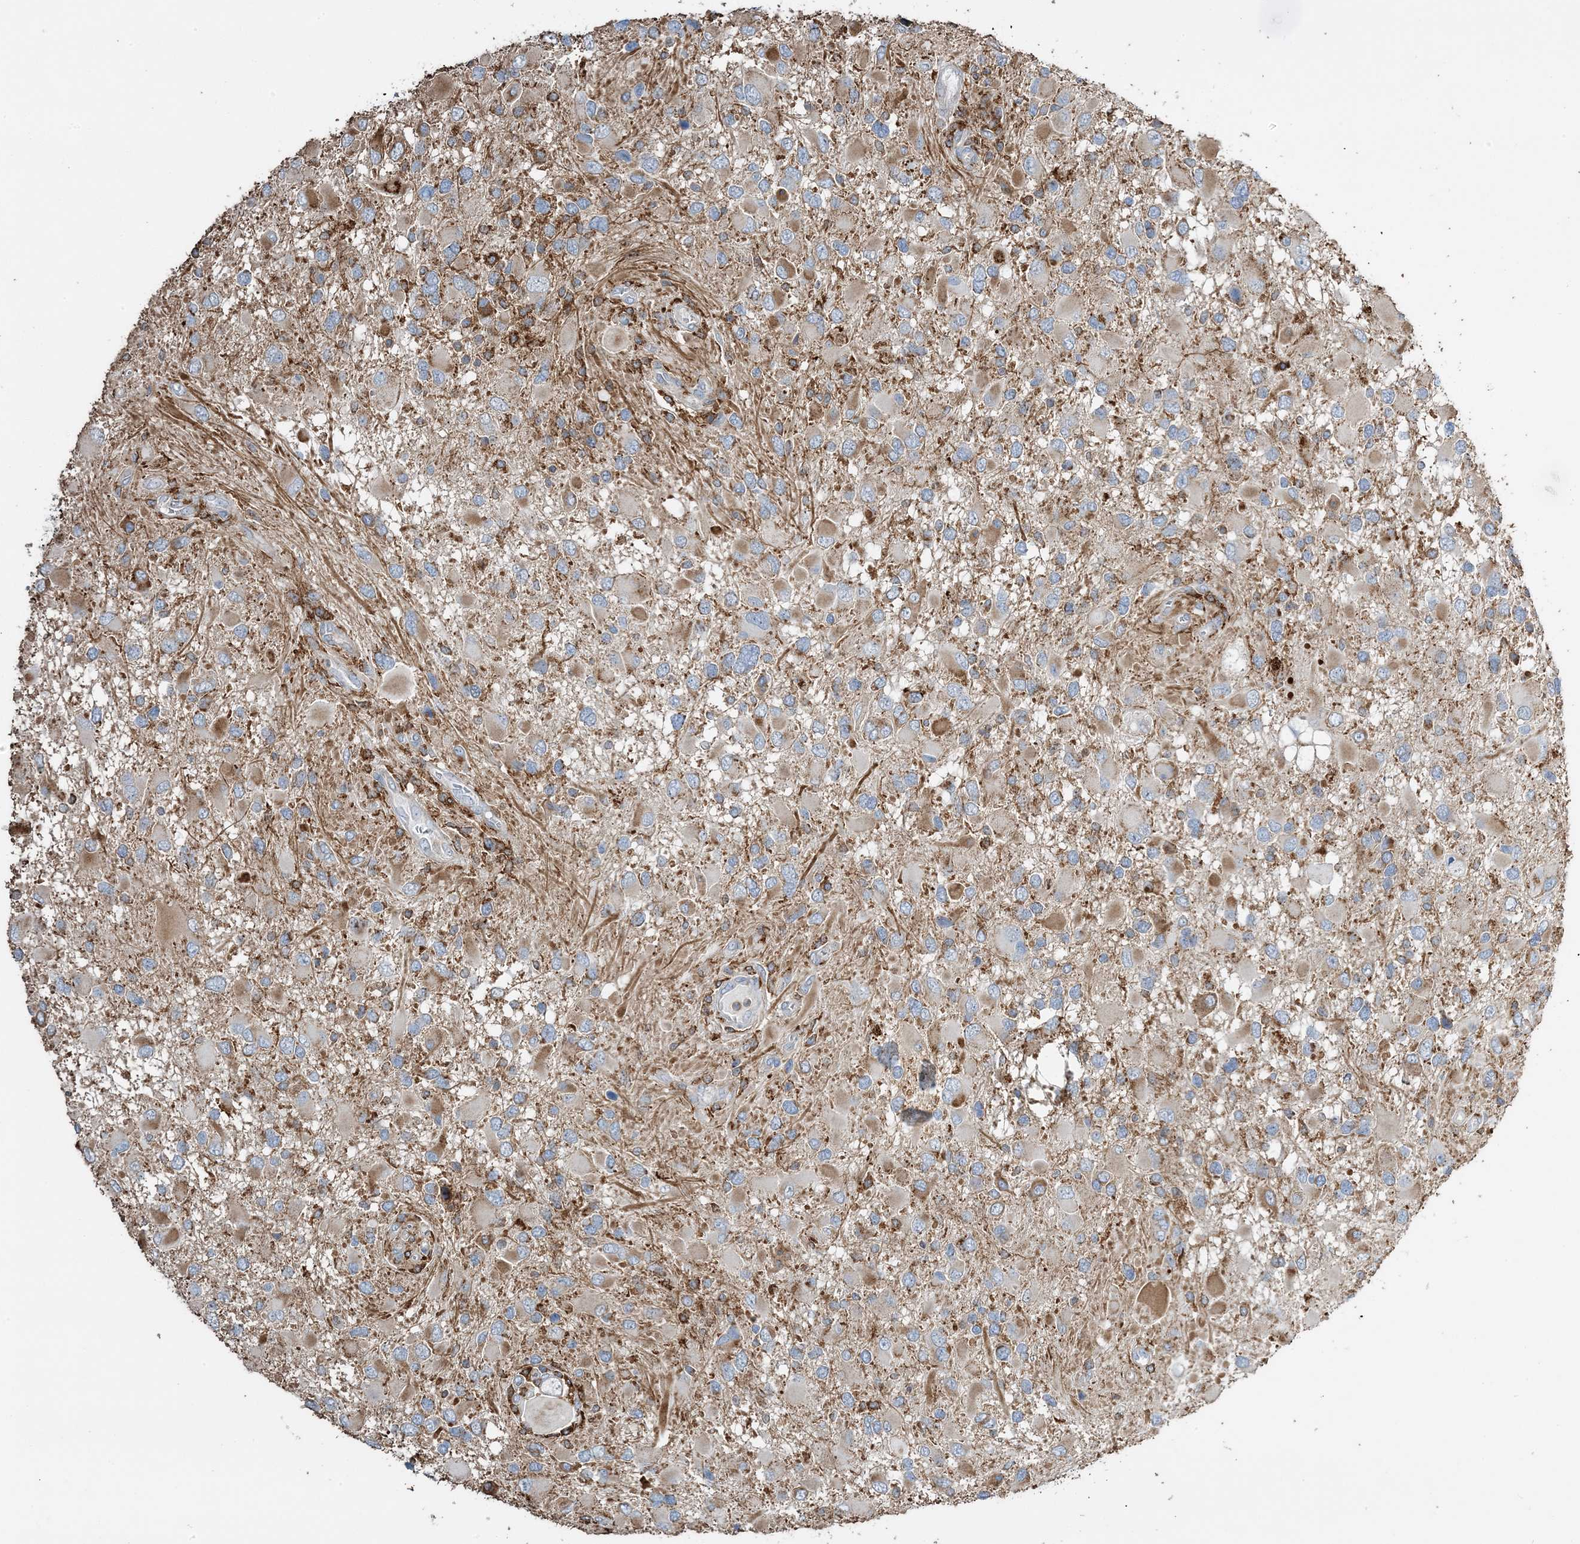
{"staining": {"intensity": "moderate", "quantity": "25%-75%", "location": "cytoplasmic/membranous"}, "tissue": "glioma", "cell_type": "Tumor cells", "image_type": "cancer", "snomed": [{"axis": "morphology", "description": "Glioma, malignant, High grade"}, {"axis": "topography", "description": "Brain"}], "caption": "A brown stain highlights moderate cytoplasmic/membranous staining of a protein in human malignant high-grade glioma tumor cells.", "gene": "TMLHE", "patient": {"sex": "male", "age": 53}}